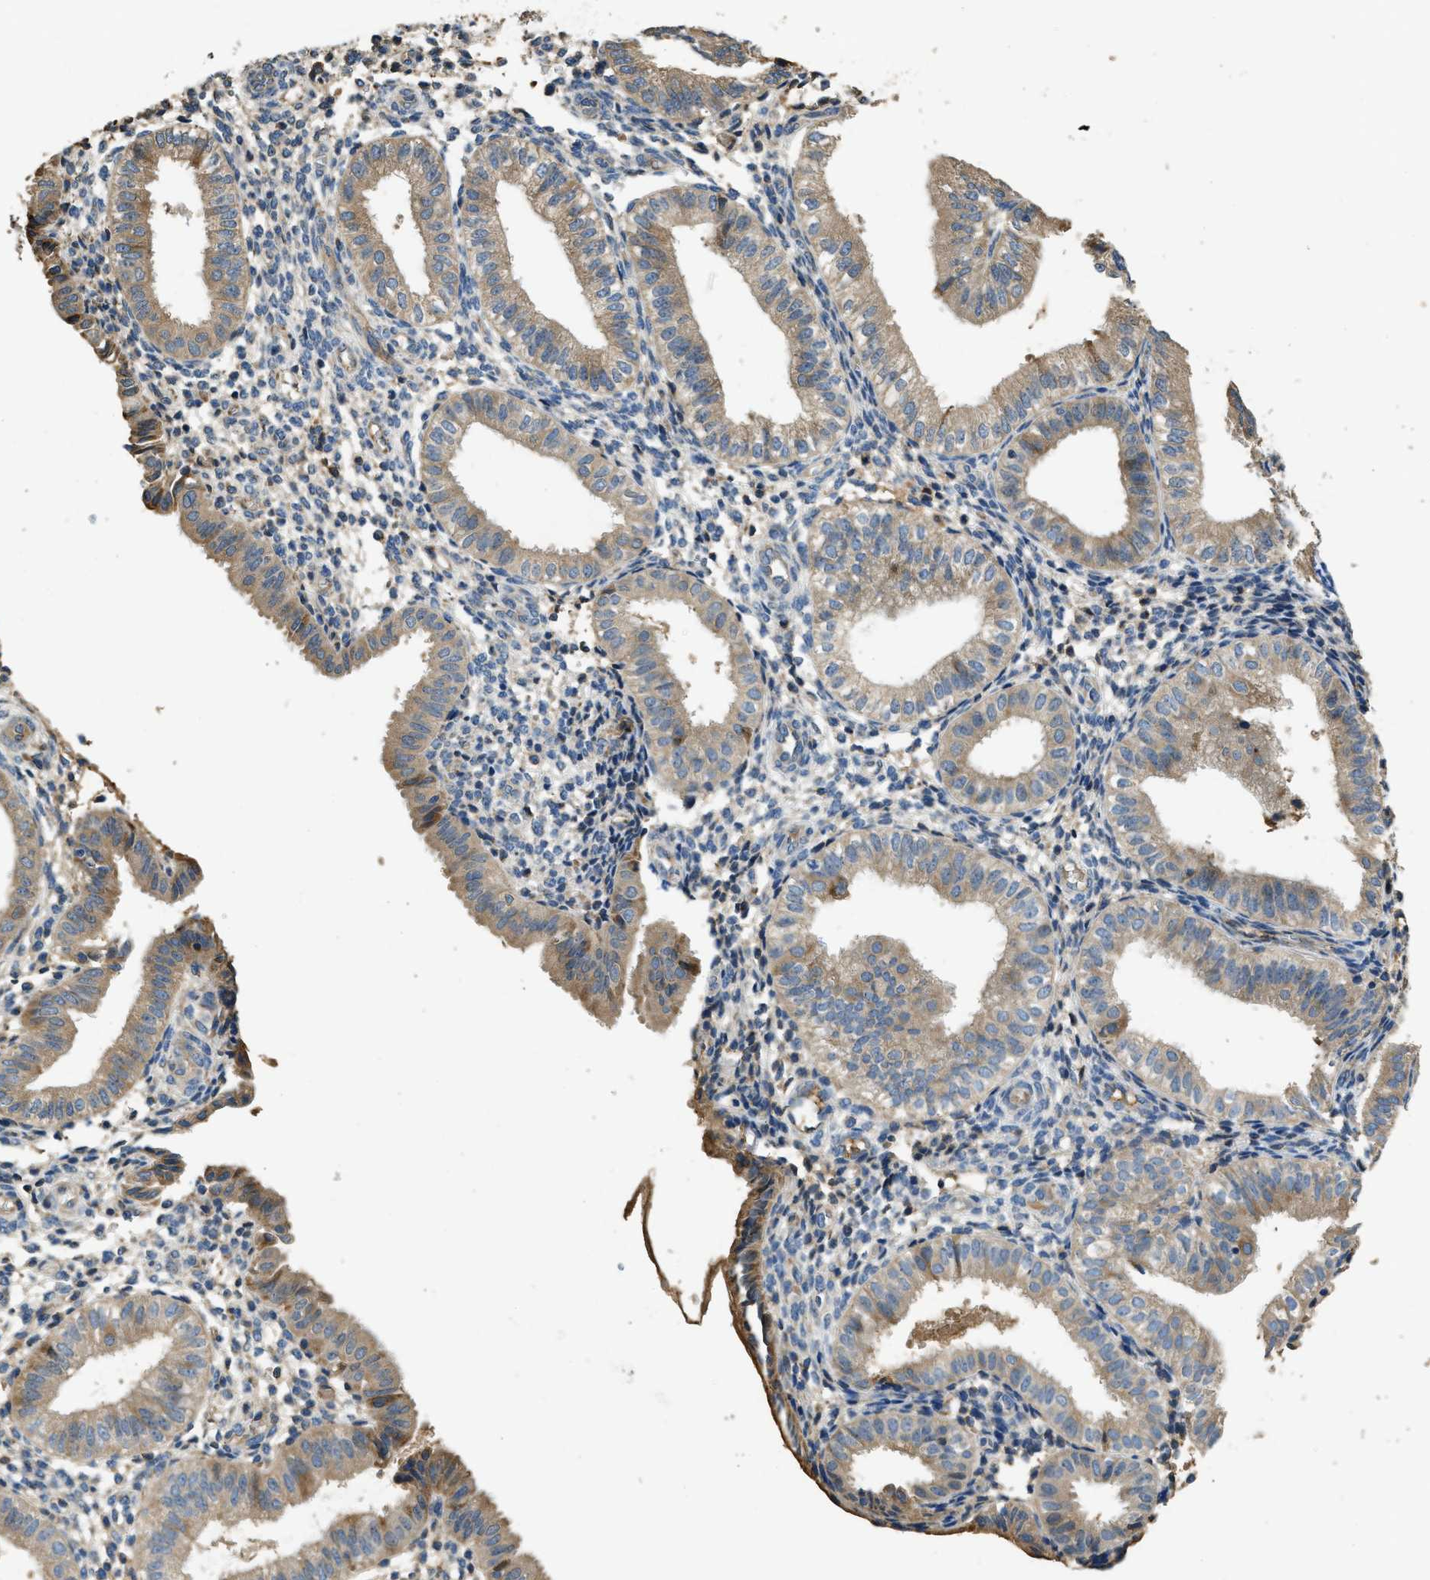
{"staining": {"intensity": "weak", "quantity": "25%-75%", "location": "cytoplasmic/membranous"}, "tissue": "endometrium", "cell_type": "Cells in endometrial stroma", "image_type": "normal", "snomed": [{"axis": "morphology", "description": "Normal tissue, NOS"}, {"axis": "topography", "description": "Endometrium"}], "caption": "Endometrium stained with DAB (3,3'-diaminobenzidine) immunohistochemistry demonstrates low levels of weak cytoplasmic/membranous positivity in about 25%-75% of cells in endometrial stroma.", "gene": "RIPK2", "patient": {"sex": "female", "age": 39}}